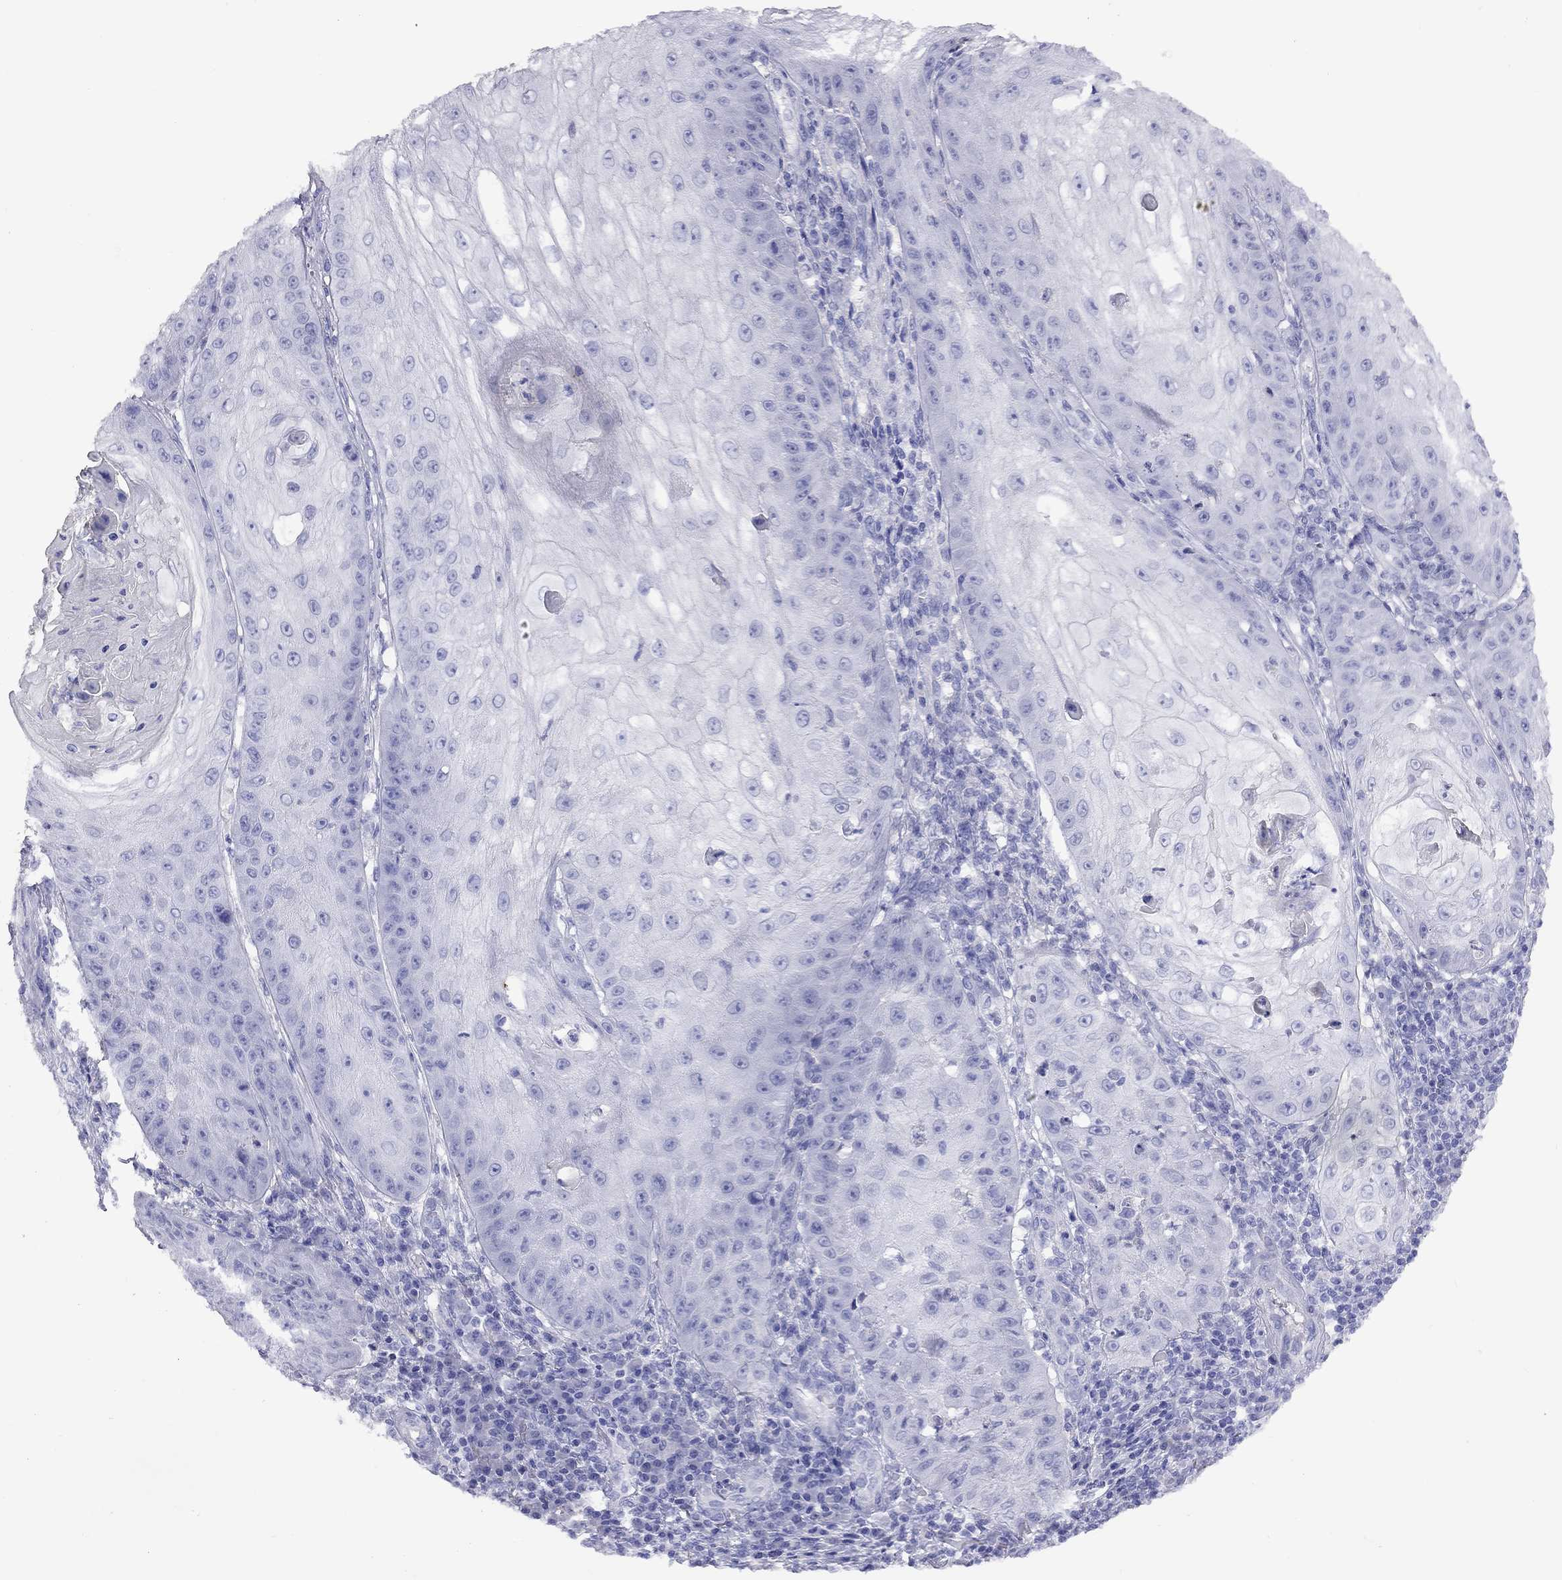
{"staining": {"intensity": "negative", "quantity": "none", "location": "none"}, "tissue": "skin cancer", "cell_type": "Tumor cells", "image_type": "cancer", "snomed": [{"axis": "morphology", "description": "Squamous cell carcinoma, NOS"}, {"axis": "topography", "description": "Skin"}], "caption": "DAB immunohistochemical staining of human skin squamous cell carcinoma exhibits no significant positivity in tumor cells.", "gene": "GNAT3", "patient": {"sex": "male", "age": 70}}